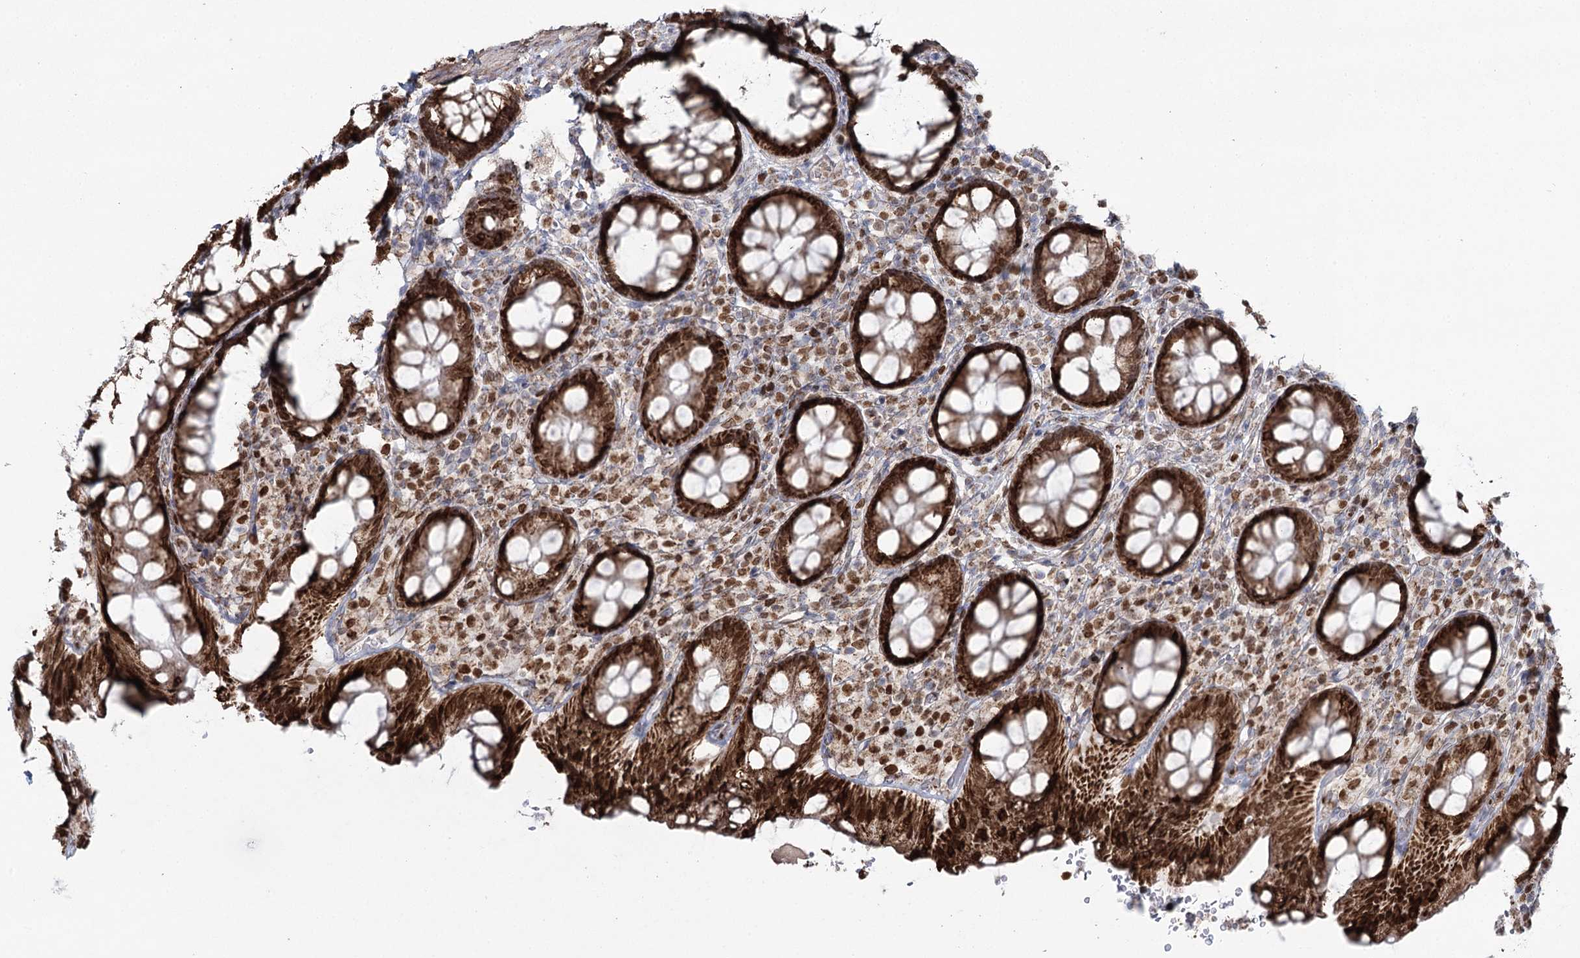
{"staining": {"intensity": "strong", "quantity": ">75%", "location": "cytoplasmic/membranous,nuclear"}, "tissue": "rectum", "cell_type": "Glandular cells", "image_type": "normal", "snomed": [{"axis": "morphology", "description": "Normal tissue, NOS"}, {"axis": "topography", "description": "Rectum"}], "caption": "Protein staining exhibits strong cytoplasmic/membranous,nuclear expression in about >75% of glandular cells in unremarkable rectum. The protein is shown in brown color, while the nuclei are stained blue.", "gene": "PDHX", "patient": {"sex": "male", "age": 83}}